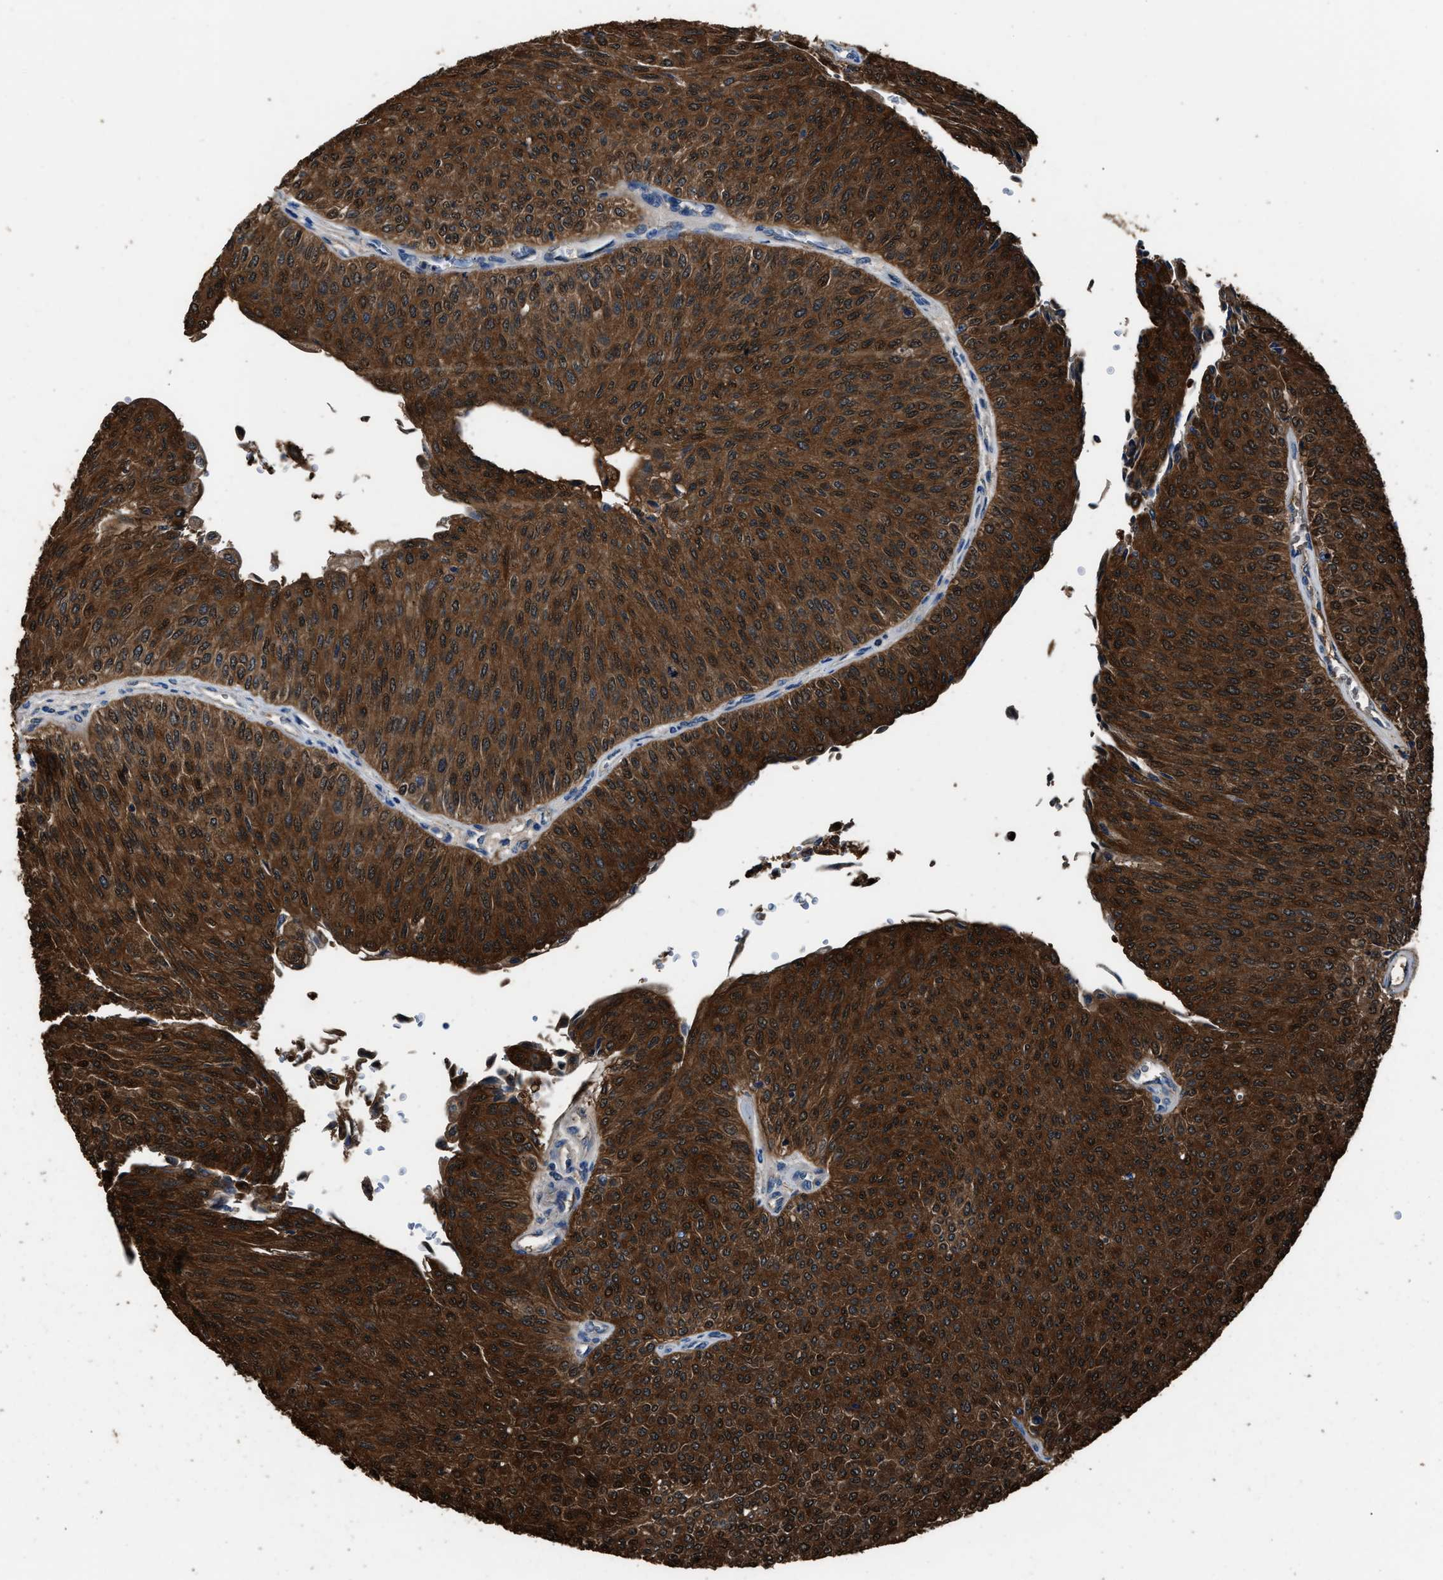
{"staining": {"intensity": "strong", "quantity": ">75%", "location": "cytoplasmic/membranous"}, "tissue": "urothelial cancer", "cell_type": "Tumor cells", "image_type": "cancer", "snomed": [{"axis": "morphology", "description": "Urothelial carcinoma, Low grade"}, {"axis": "topography", "description": "Urinary bladder"}], "caption": "A high amount of strong cytoplasmic/membranous staining is appreciated in about >75% of tumor cells in low-grade urothelial carcinoma tissue. The protein of interest is shown in brown color, while the nuclei are stained blue.", "gene": "GSTP1", "patient": {"sex": "male", "age": 78}}